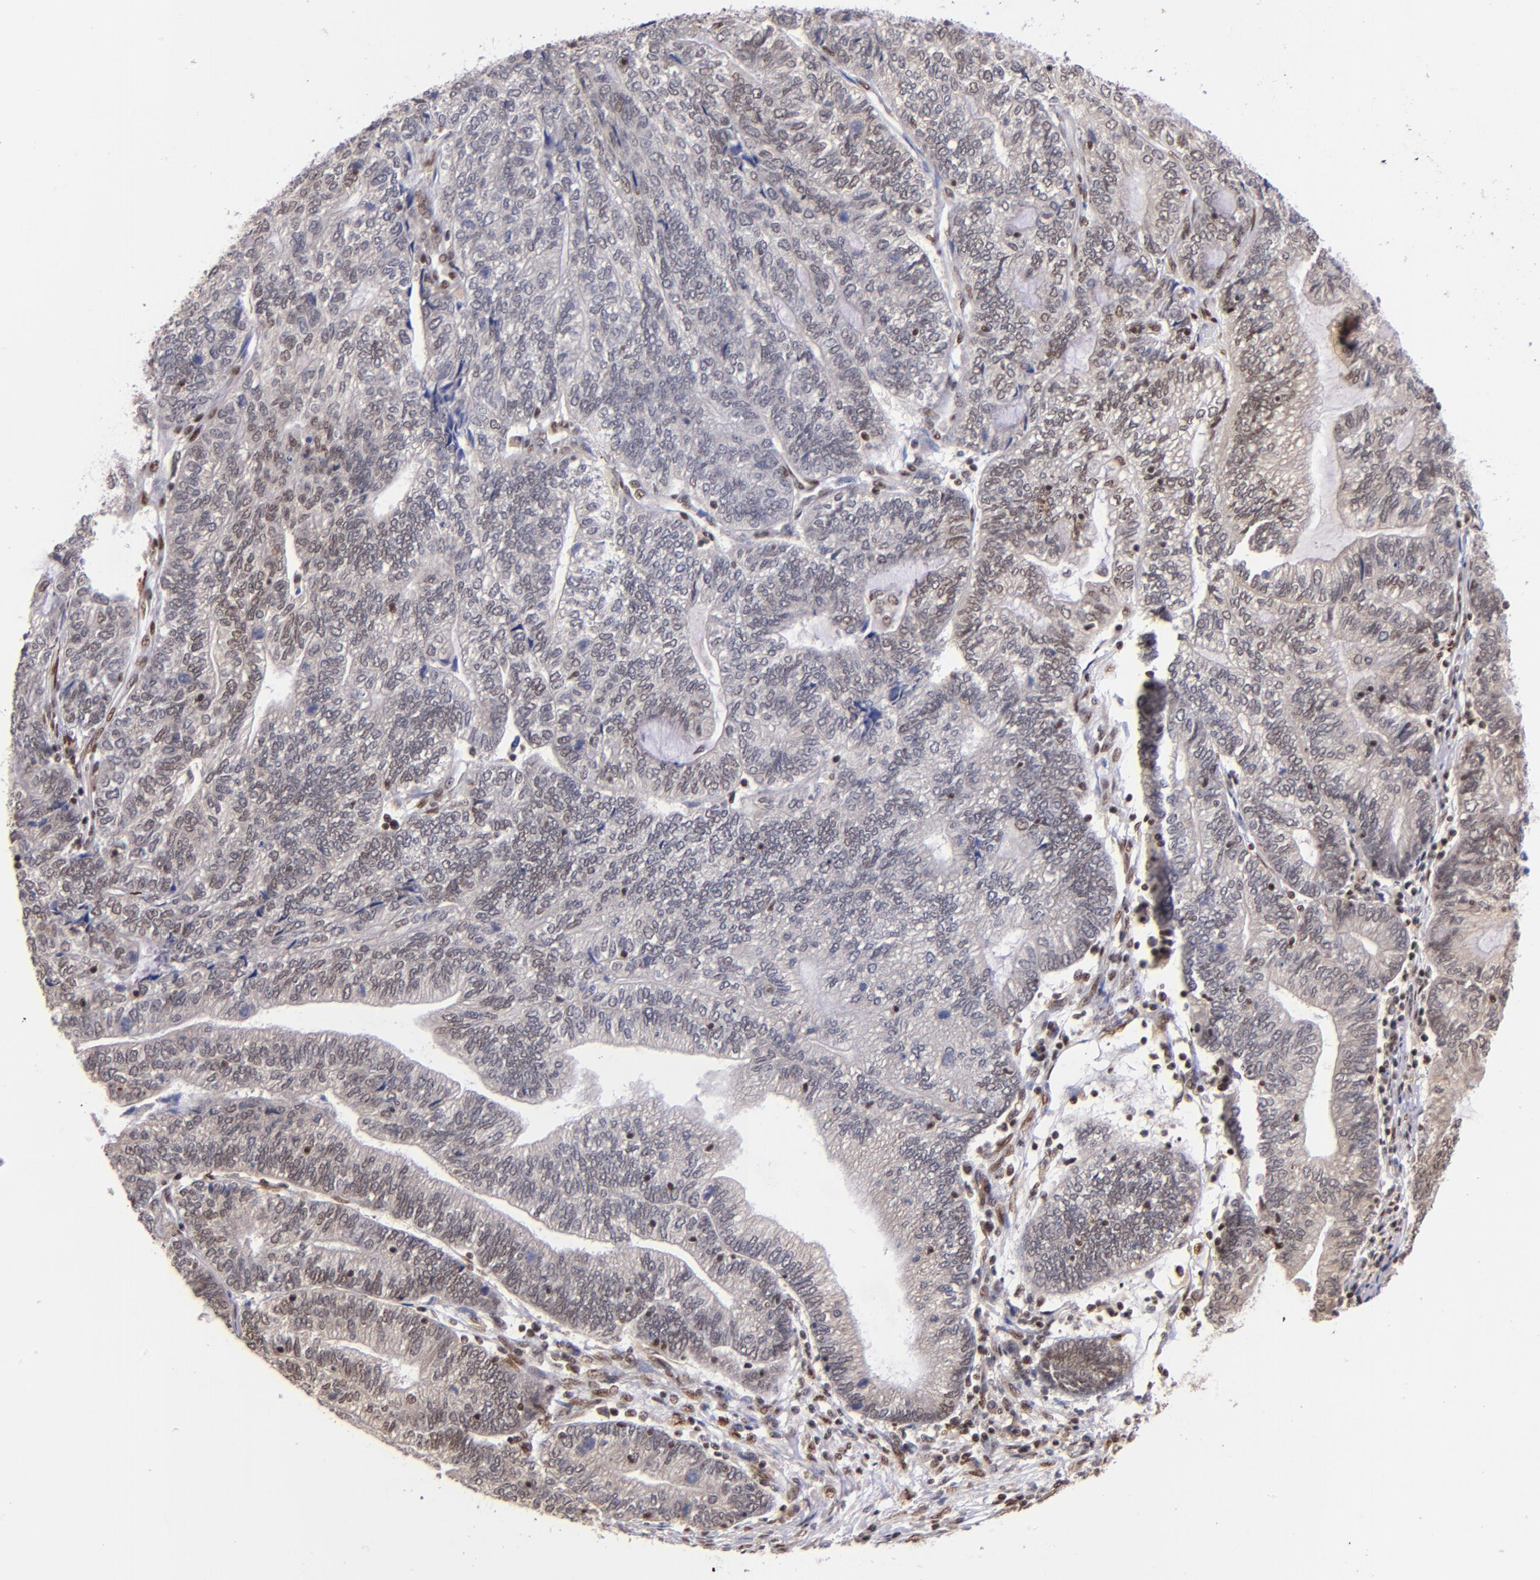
{"staining": {"intensity": "weak", "quantity": "<25%", "location": "nuclear"}, "tissue": "endometrial cancer", "cell_type": "Tumor cells", "image_type": "cancer", "snomed": [{"axis": "morphology", "description": "Adenocarcinoma, NOS"}, {"axis": "topography", "description": "Uterus"}, {"axis": "topography", "description": "Endometrium"}], "caption": "Endometrial adenocarcinoma stained for a protein using IHC exhibits no positivity tumor cells.", "gene": "SRF", "patient": {"sex": "female", "age": 70}}